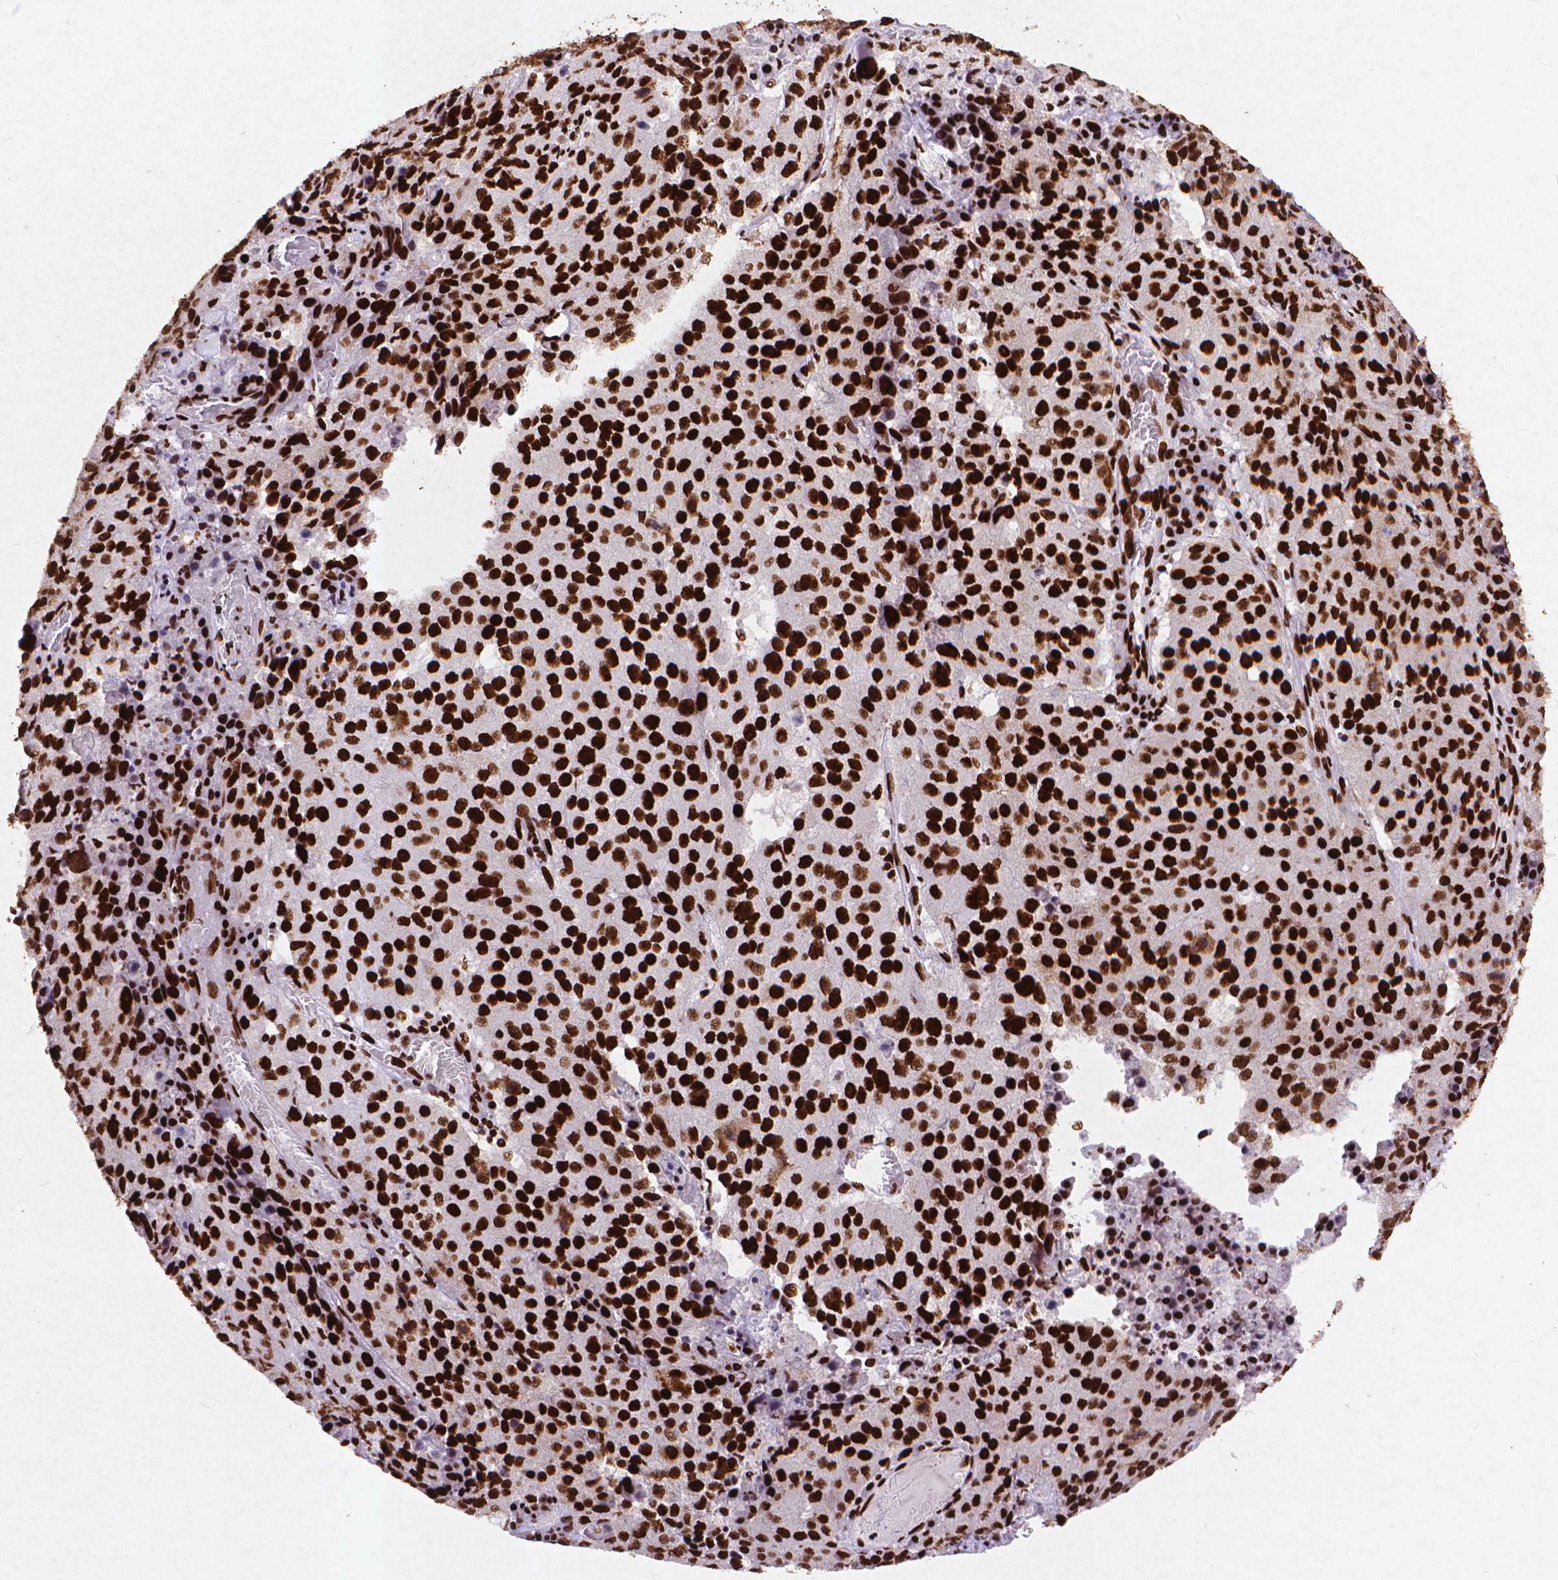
{"staining": {"intensity": "strong", "quantity": ">75%", "location": "nuclear"}, "tissue": "stomach cancer", "cell_type": "Tumor cells", "image_type": "cancer", "snomed": [{"axis": "morphology", "description": "Adenocarcinoma, NOS"}, {"axis": "topography", "description": "Stomach"}], "caption": "High-power microscopy captured an immunohistochemistry (IHC) histopathology image of stomach cancer, revealing strong nuclear staining in approximately >75% of tumor cells. The staining was performed using DAB, with brown indicating positive protein expression. Nuclei are stained blue with hematoxylin.", "gene": "CITED2", "patient": {"sex": "male", "age": 71}}